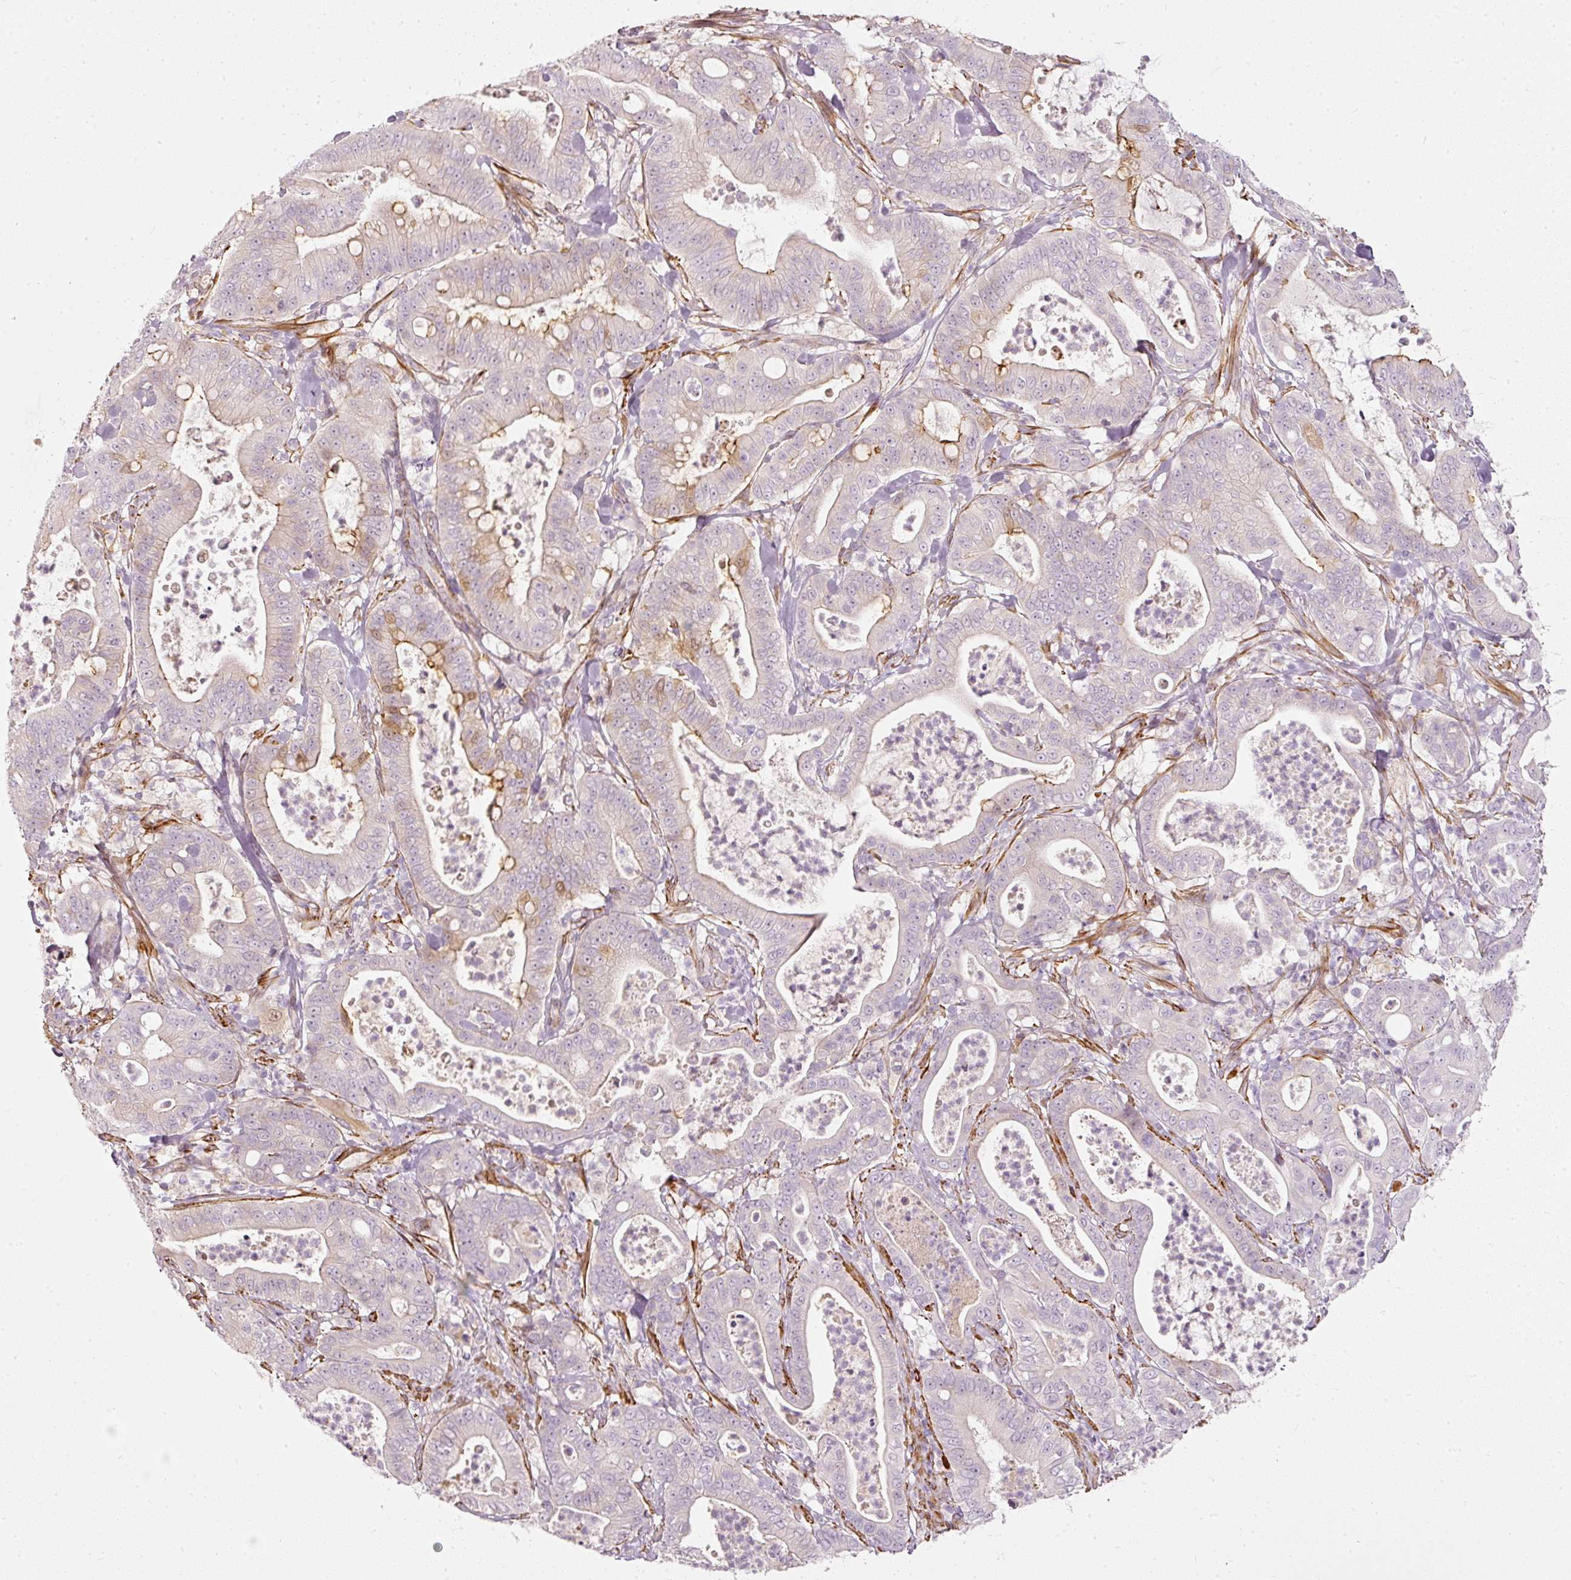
{"staining": {"intensity": "moderate", "quantity": "<25%", "location": "cytoplasmic/membranous"}, "tissue": "pancreatic cancer", "cell_type": "Tumor cells", "image_type": "cancer", "snomed": [{"axis": "morphology", "description": "Adenocarcinoma, NOS"}, {"axis": "topography", "description": "Pancreas"}], "caption": "Protein staining demonstrates moderate cytoplasmic/membranous expression in about <25% of tumor cells in pancreatic cancer.", "gene": "TOGARAM1", "patient": {"sex": "male", "age": 71}}